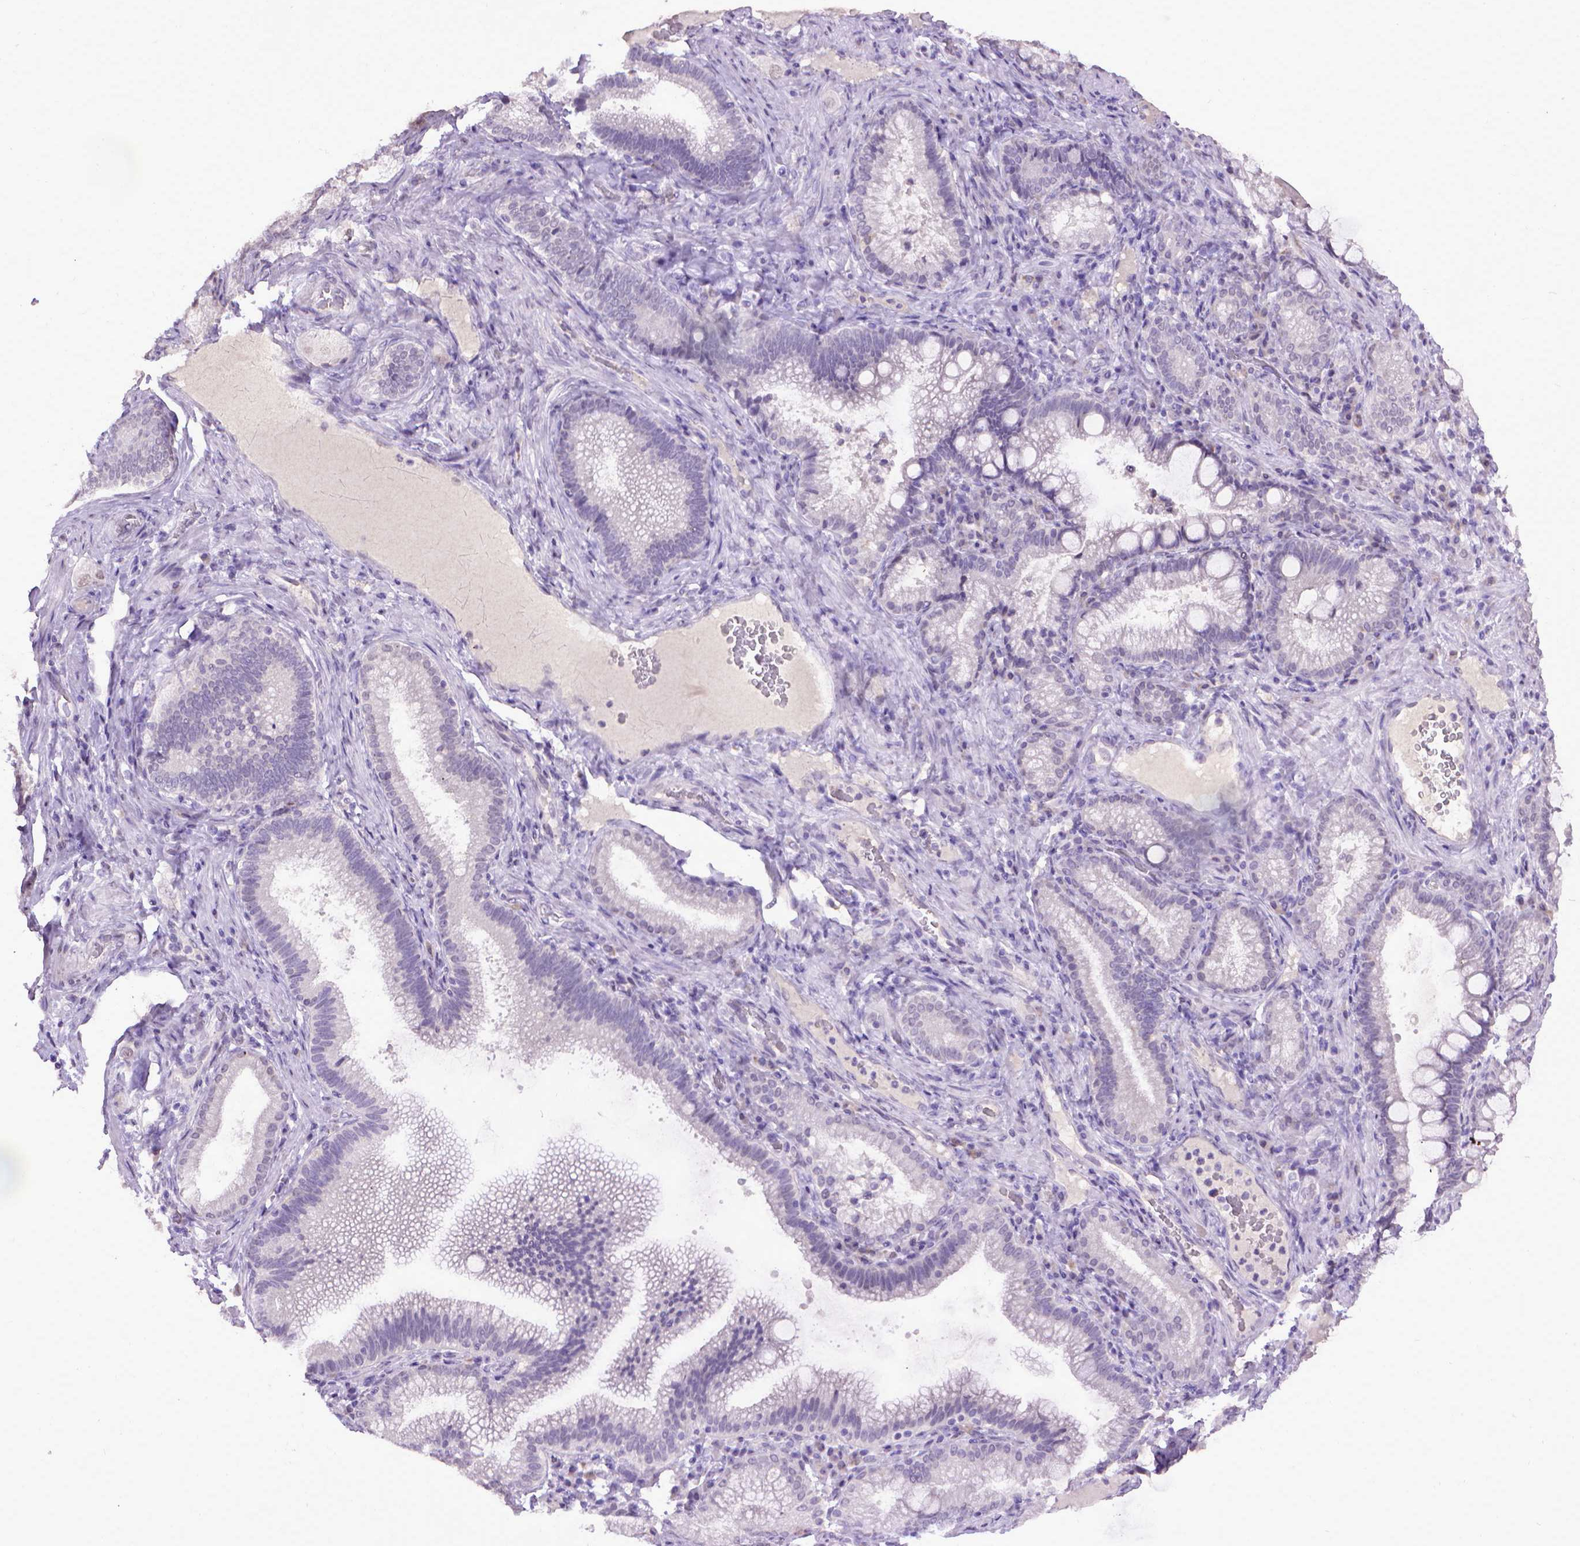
{"staining": {"intensity": "negative", "quantity": "none", "location": "none"}, "tissue": "duodenum", "cell_type": "Glandular cells", "image_type": "normal", "snomed": [{"axis": "morphology", "description": "Normal tissue, NOS"}, {"axis": "topography", "description": "Pancreas"}, {"axis": "topography", "description": "Duodenum"}], "caption": "Histopathology image shows no significant protein staining in glandular cells of benign duodenum.", "gene": "KMO", "patient": {"sex": "male", "age": 59}}